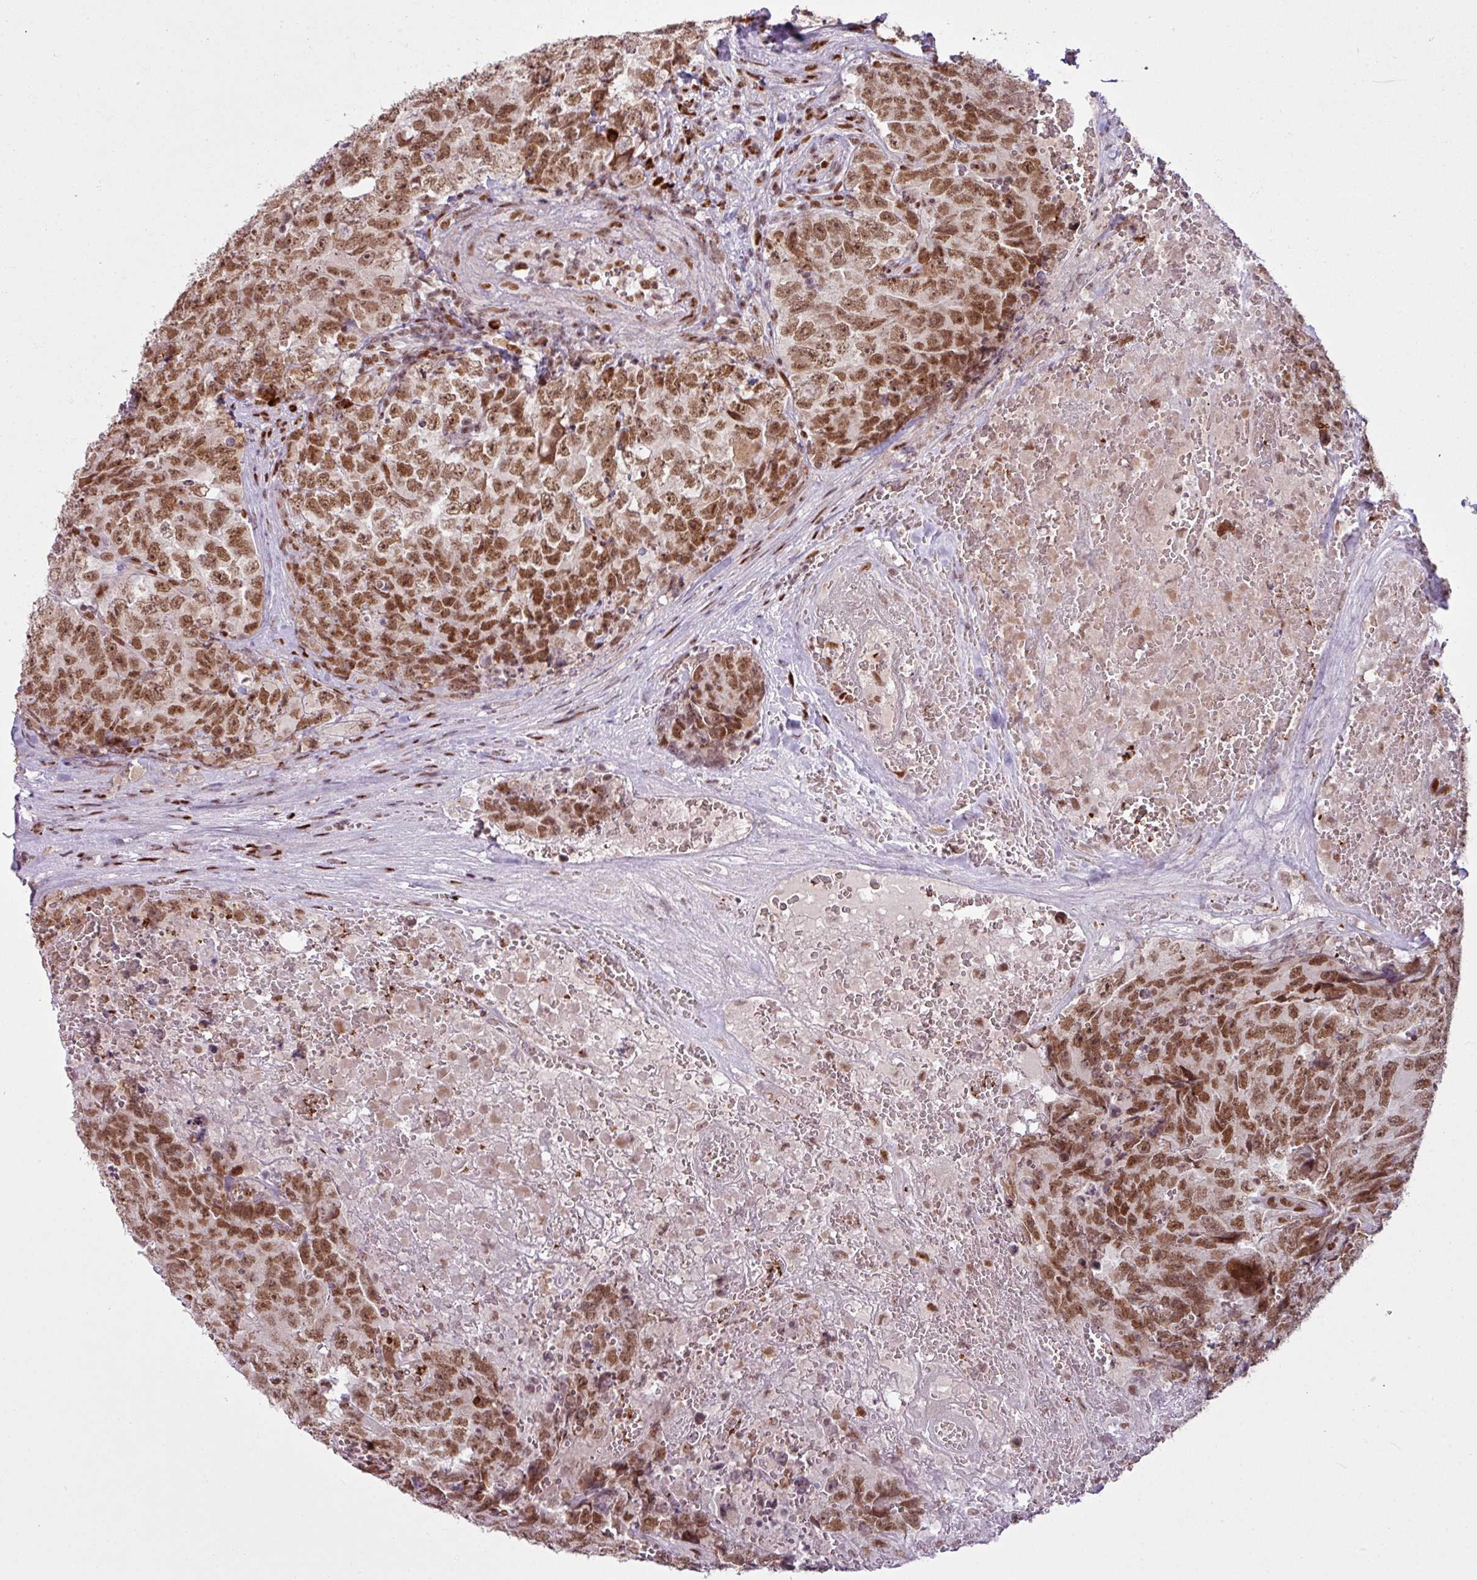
{"staining": {"intensity": "moderate", "quantity": ">75%", "location": "nuclear"}, "tissue": "testis cancer", "cell_type": "Tumor cells", "image_type": "cancer", "snomed": [{"axis": "morphology", "description": "Seminoma, NOS"}, {"axis": "morphology", "description": "Teratoma, malignant, NOS"}, {"axis": "topography", "description": "Testis"}], "caption": "The photomicrograph shows staining of seminoma (testis), revealing moderate nuclear protein expression (brown color) within tumor cells.", "gene": "PRDM5", "patient": {"sex": "male", "age": 34}}